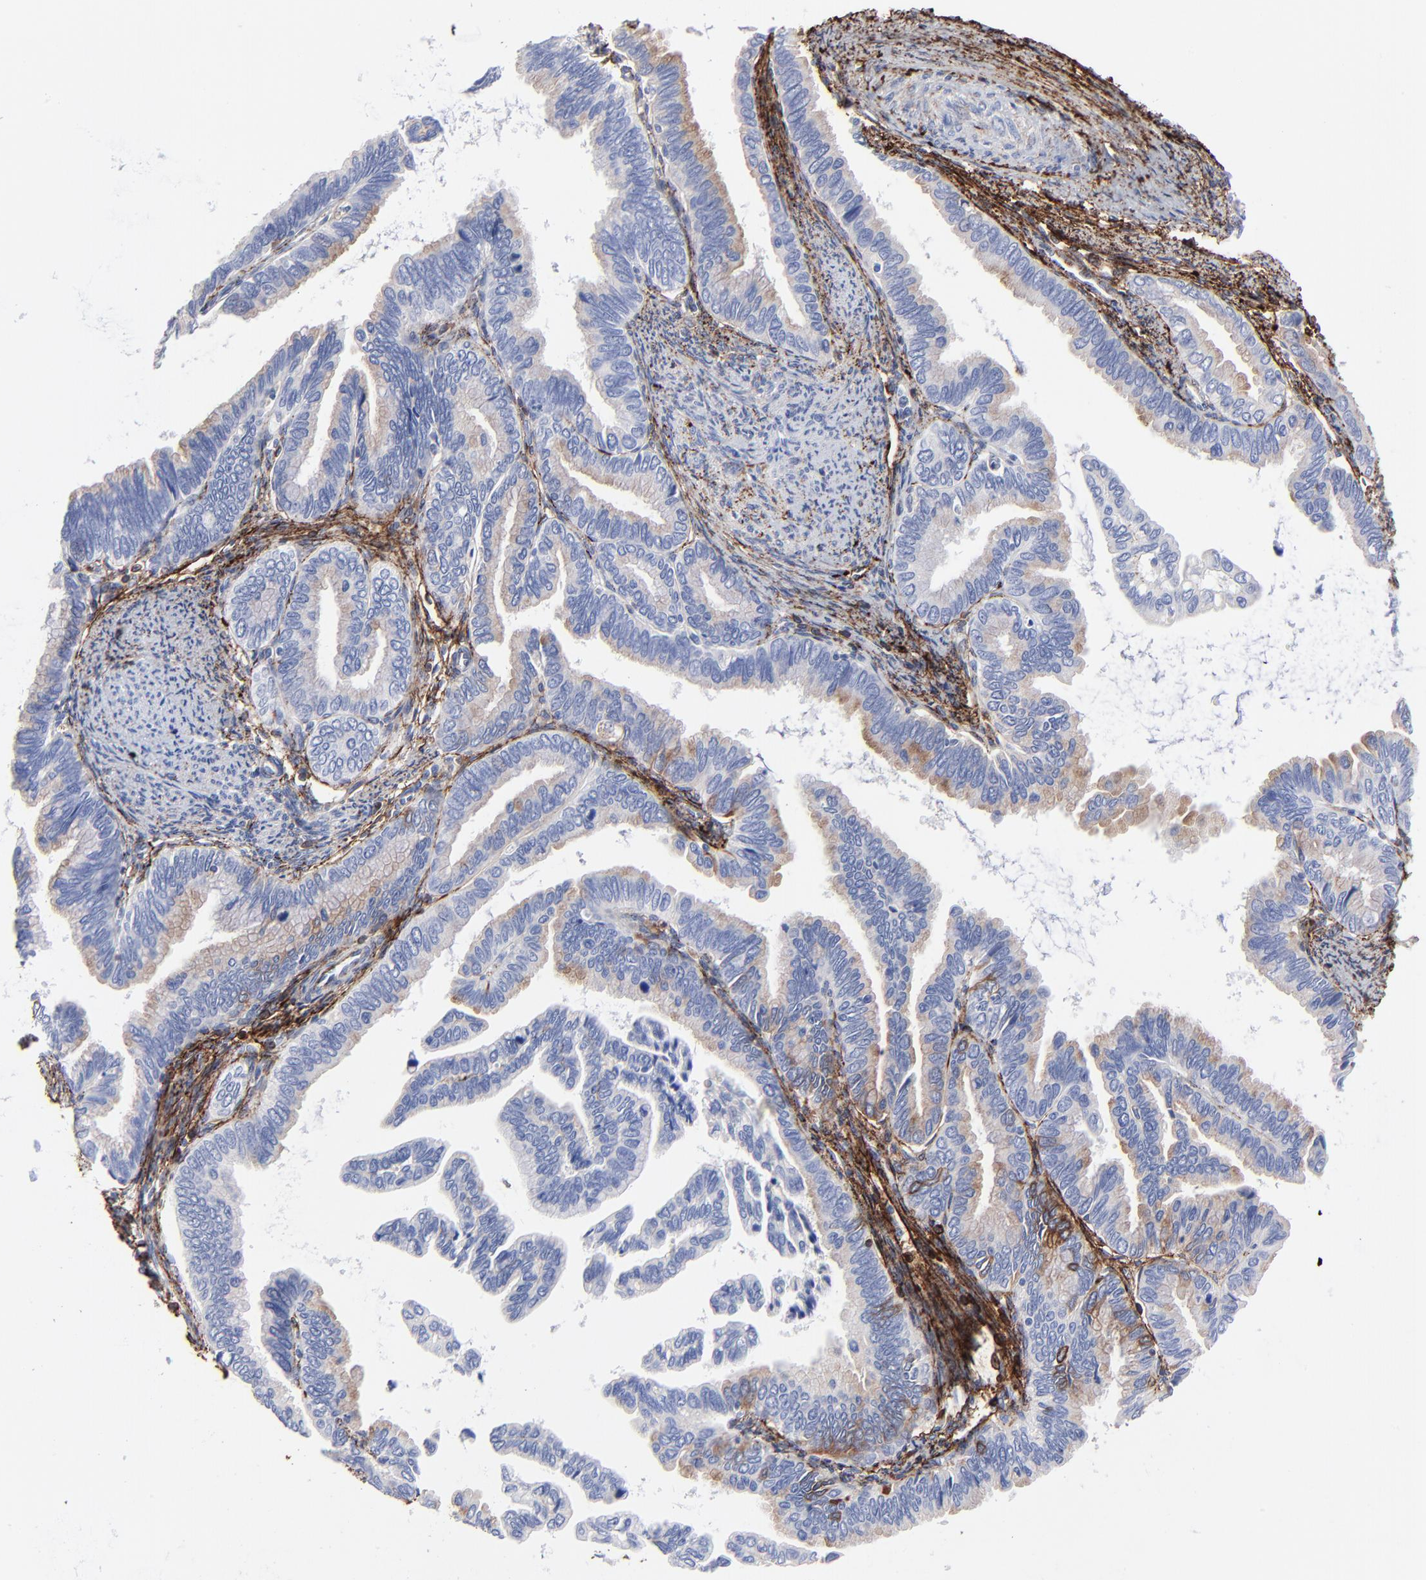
{"staining": {"intensity": "negative", "quantity": "none", "location": "none"}, "tissue": "cervical cancer", "cell_type": "Tumor cells", "image_type": "cancer", "snomed": [{"axis": "morphology", "description": "Adenocarcinoma, NOS"}, {"axis": "topography", "description": "Cervix"}], "caption": "Cervical adenocarcinoma stained for a protein using immunohistochemistry reveals no positivity tumor cells.", "gene": "FBLN2", "patient": {"sex": "female", "age": 49}}